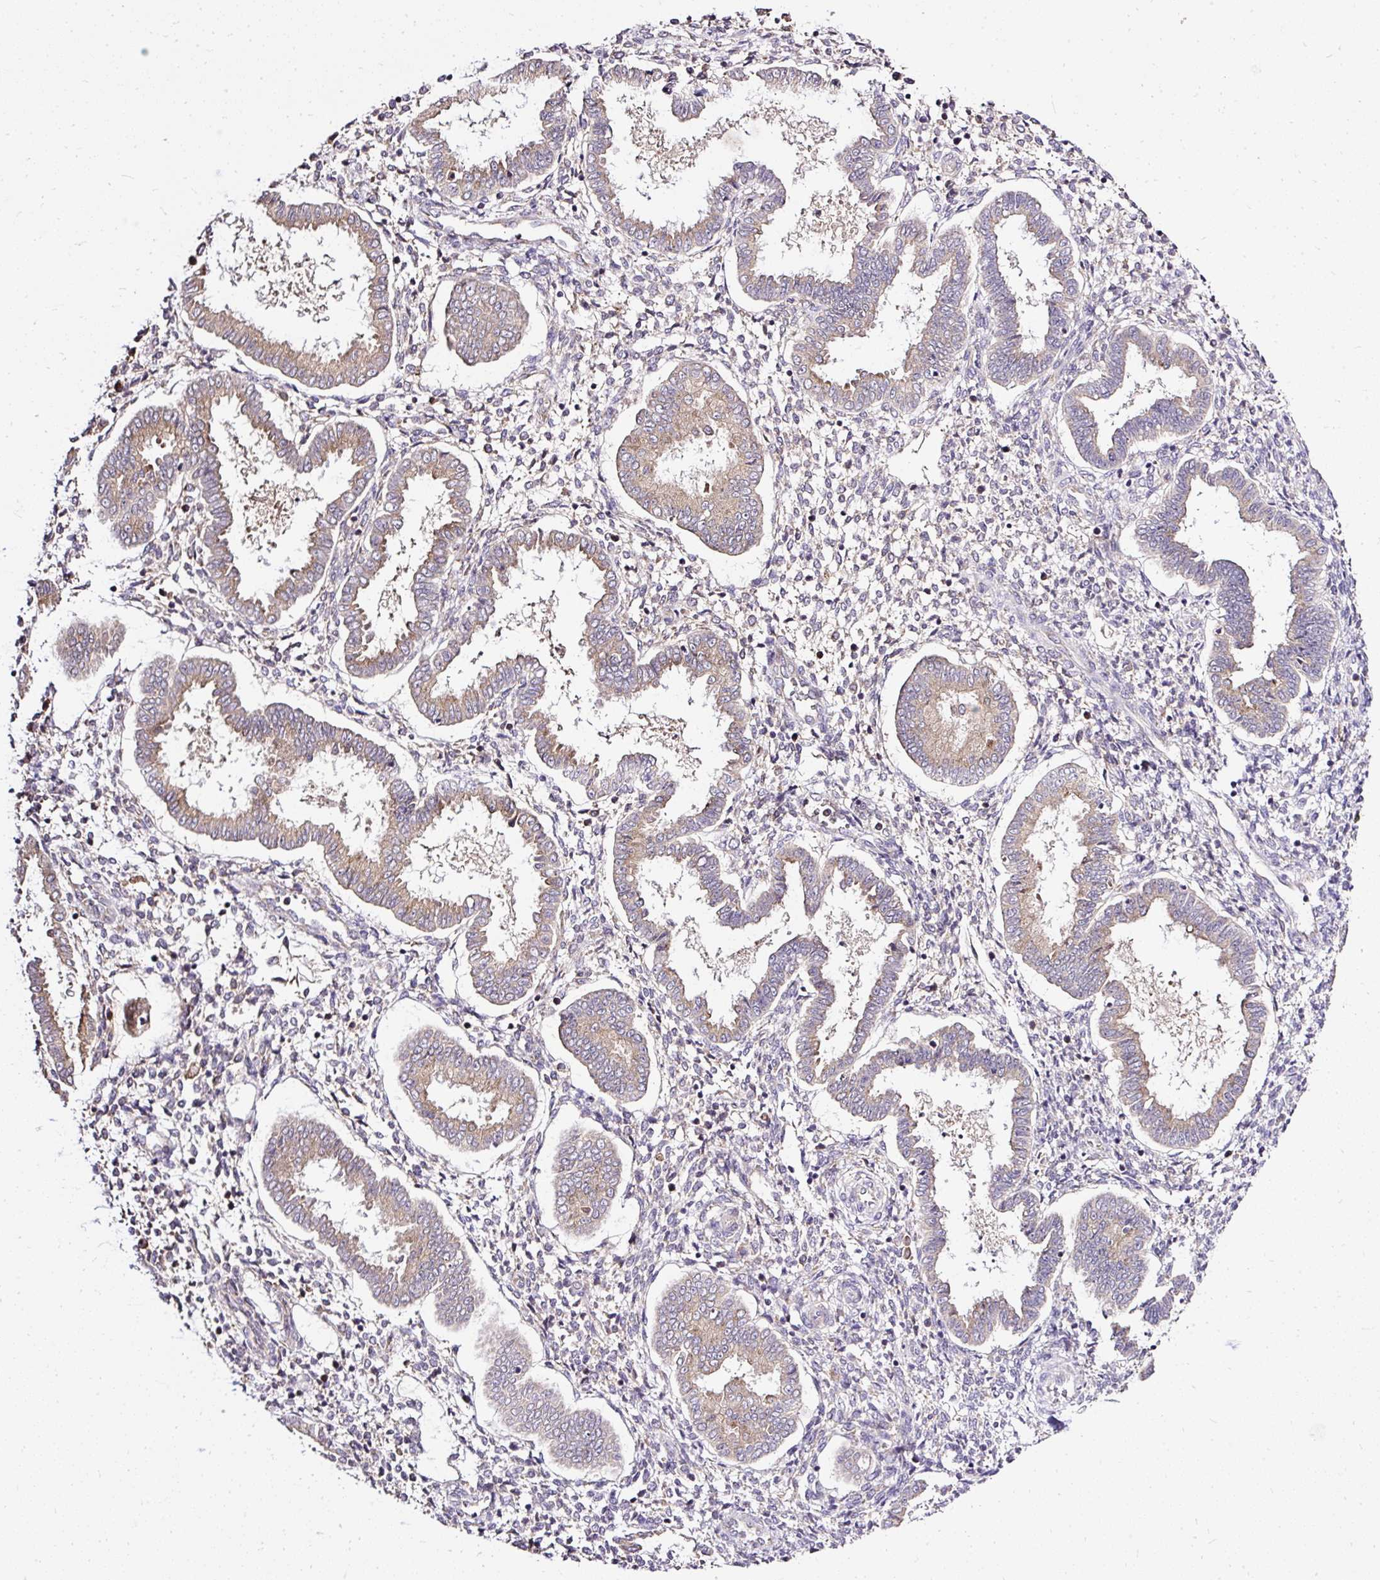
{"staining": {"intensity": "negative", "quantity": "none", "location": "none"}, "tissue": "endometrium", "cell_type": "Cells in endometrial stroma", "image_type": "normal", "snomed": [{"axis": "morphology", "description": "Normal tissue, NOS"}, {"axis": "topography", "description": "Endometrium"}], "caption": "Cells in endometrial stroma show no significant protein expression in normal endometrium. (Brightfield microscopy of DAB IHC at high magnification).", "gene": "SEC63", "patient": {"sex": "female", "age": 24}}